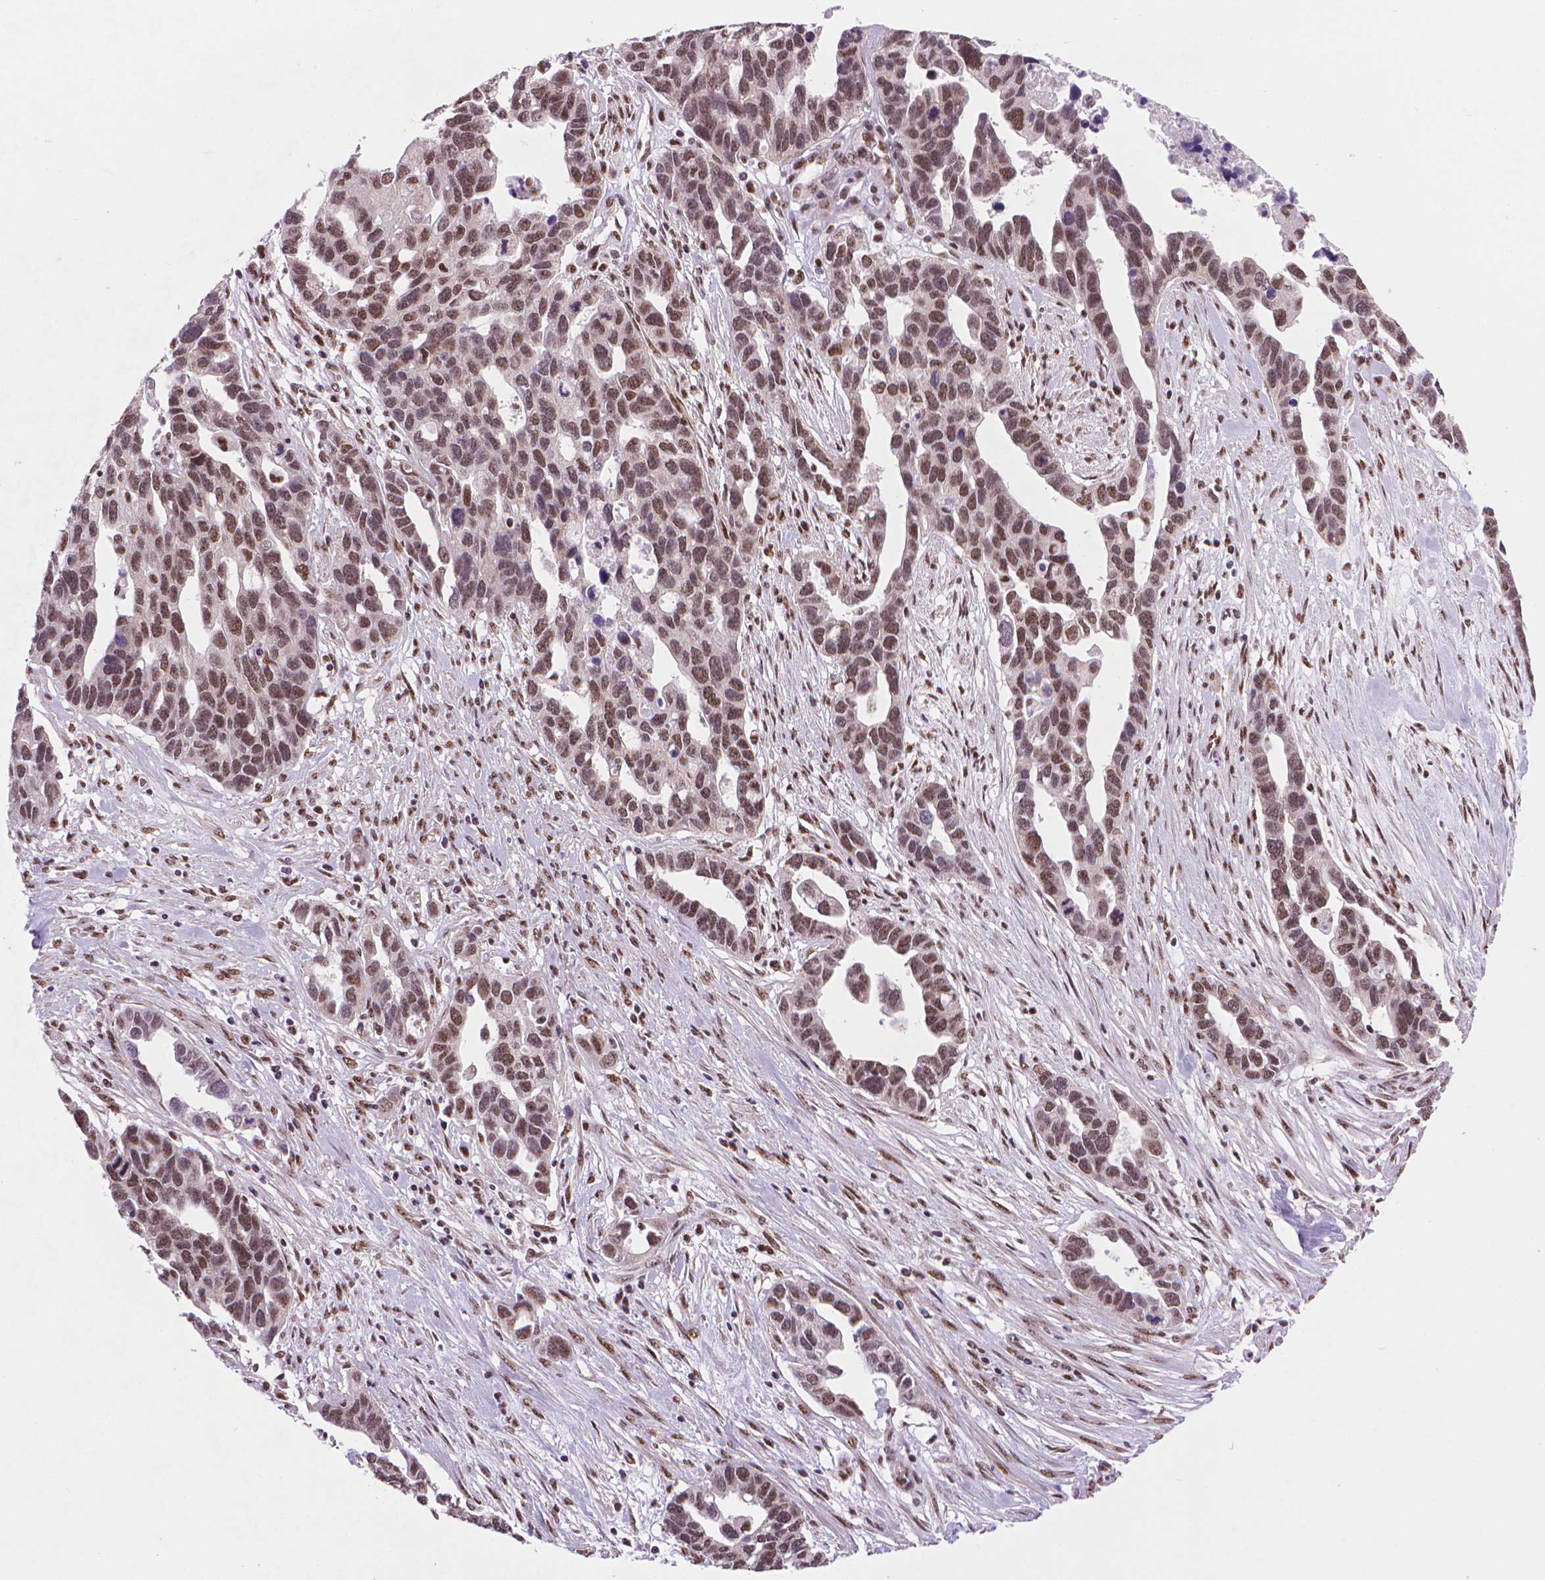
{"staining": {"intensity": "moderate", "quantity": ">75%", "location": "nuclear"}, "tissue": "ovarian cancer", "cell_type": "Tumor cells", "image_type": "cancer", "snomed": [{"axis": "morphology", "description": "Cystadenocarcinoma, serous, NOS"}, {"axis": "topography", "description": "Ovary"}], "caption": "Brown immunohistochemical staining in human ovarian serous cystadenocarcinoma shows moderate nuclear expression in about >75% of tumor cells.", "gene": "UBN1", "patient": {"sex": "female", "age": 54}}